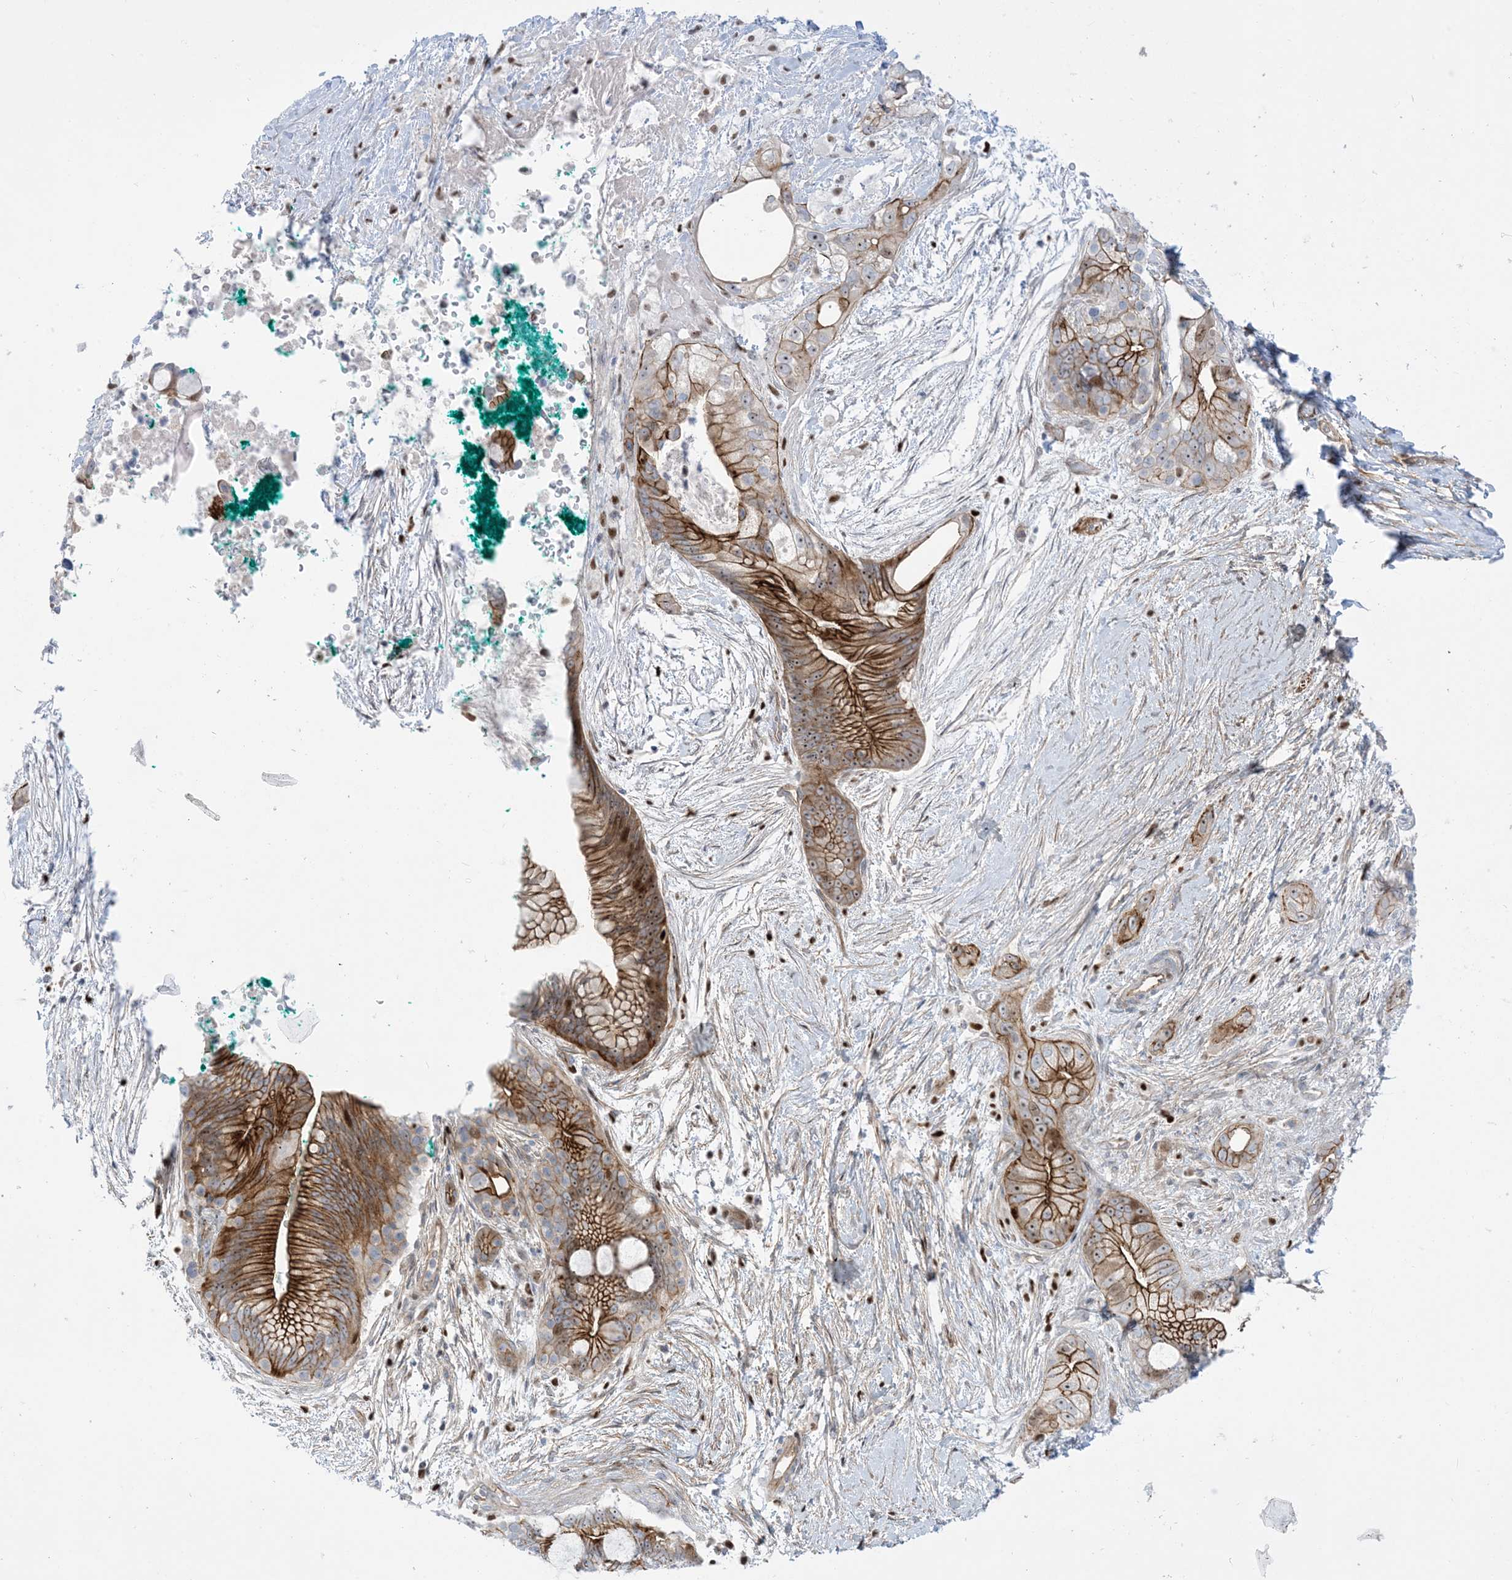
{"staining": {"intensity": "strong", "quantity": ">75%", "location": "cytoplasmic/membranous"}, "tissue": "pancreatic cancer", "cell_type": "Tumor cells", "image_type": "cancer", "snomed": [{"axis": "morphology", "description": "Adenocarcinoma, NOS"}, {"axis": "topography", "description": "Pancreas"}], "caption": "Protein expression analysis of human pancreatic adenocarcinoma reveals strong cytoplasmic/membranous staining in approximately >75% of tumor cells.", "gene": "MARS2", "patient": {"sex": "male", "age": 53}}